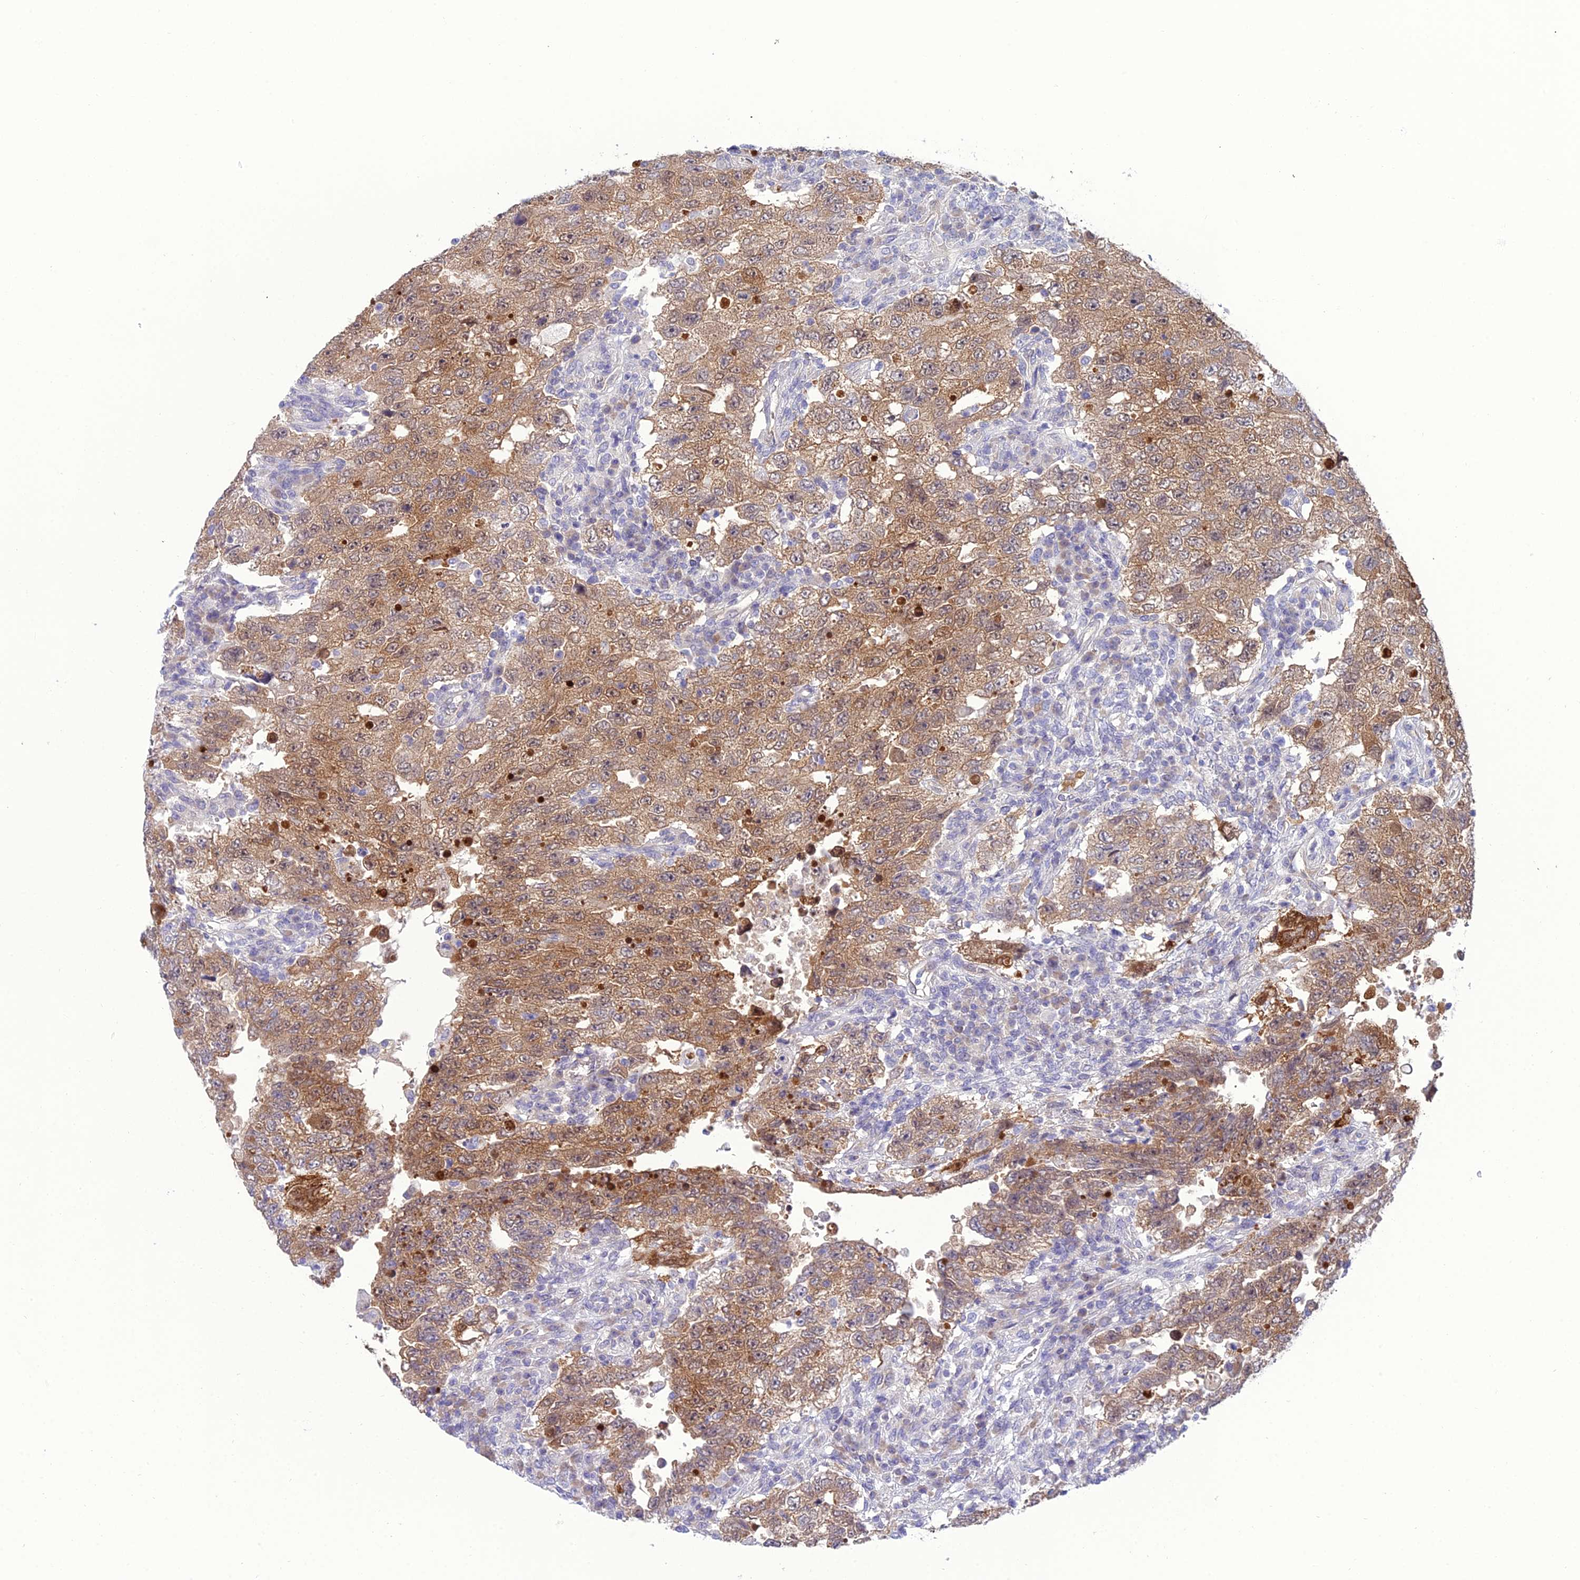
{"staining": {"intensity": "moderate", "quantity": ">75%", "location": "cytoplasmic/membranous"}, "tissue": "testis cancer", "cell_type": "Tumor cells", "image_type": "cancer", "snomed": [{"axis": "morphology", "description": "Carcinoma, Embryonal, NOS"}, {"axis": "topography", "description": "Testis"}], "caption": "Immunohistochemistry (IHC) image of neoplastic tissue: human testis cancer (embryonal carcinoma) stained using immunohistochemistry reveals medium levels of moderate protein expression localized specifically in the cytoplasmic/membranous of tumor cells, appearing as a cytoplasmic/membranous brown color.", "gene": "GNPNAT1", "patient": {"sex": "male", "age": 26}}